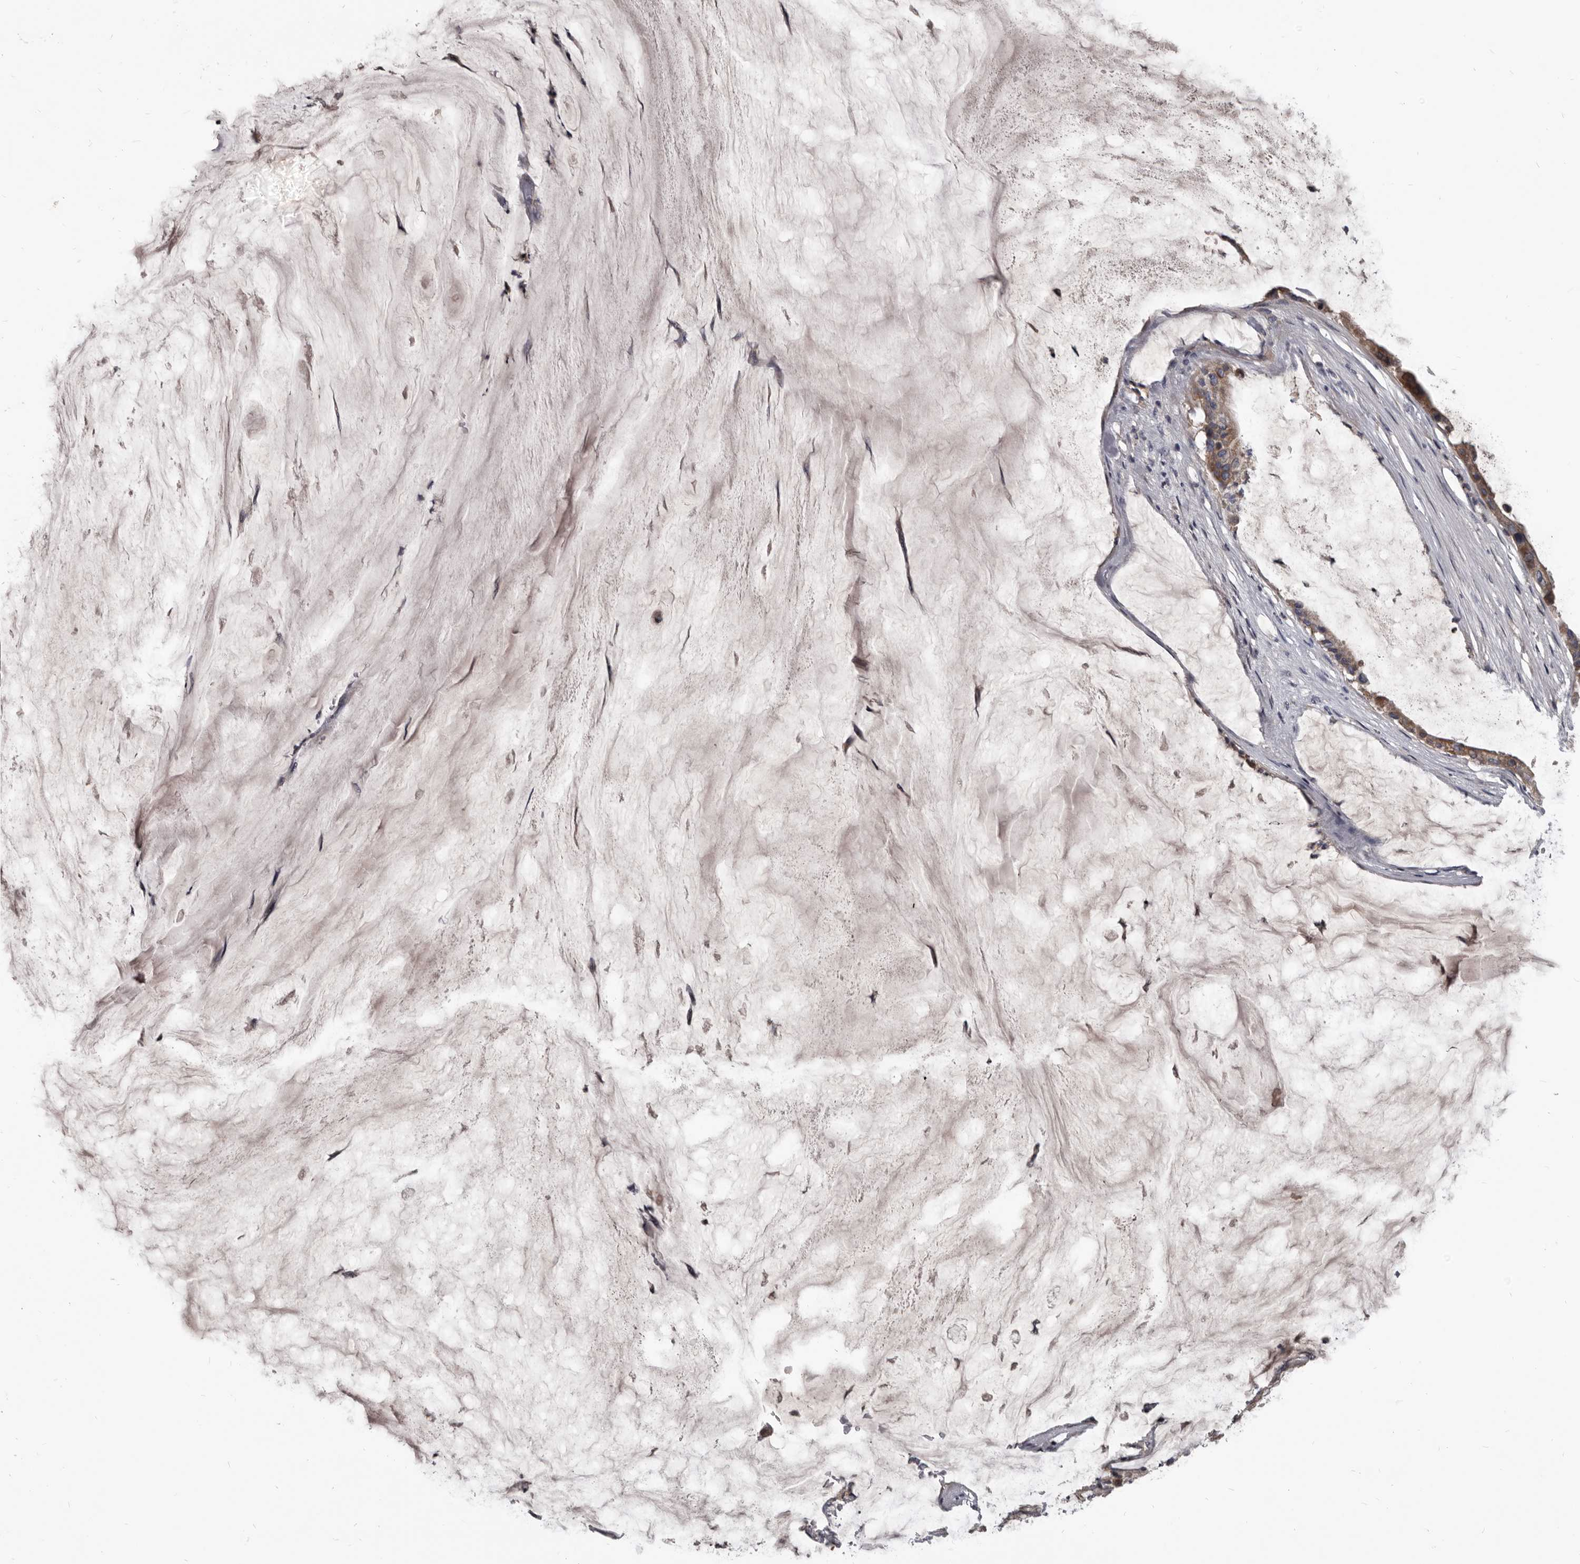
{"staining": {"intensity": "weak", "quantity": ">75%", "location": "cytoplasmic/membranous"}, "tissue": "pancreatic cancer", "cell_type": "Tumor cells", "image_type": "cancer", "snomed": [{"axis": "morphology", "description": "Adenocarcinoma, NOS"}, {"axis": "topography", "description": "Pancreas"}], "caption": "A photomicrograph of human pancreatic cancer (adenocarcinoma) stained for a protein reveals weak cytoplasmic/membranous brown staining in tumor cells. (DAB (3,3'-diaminobenzidine) = brown stain, brightfield microscopy at high magnification).", "gene": "ALDH5A1", "patient": {"sex": "male", "age": 41}}